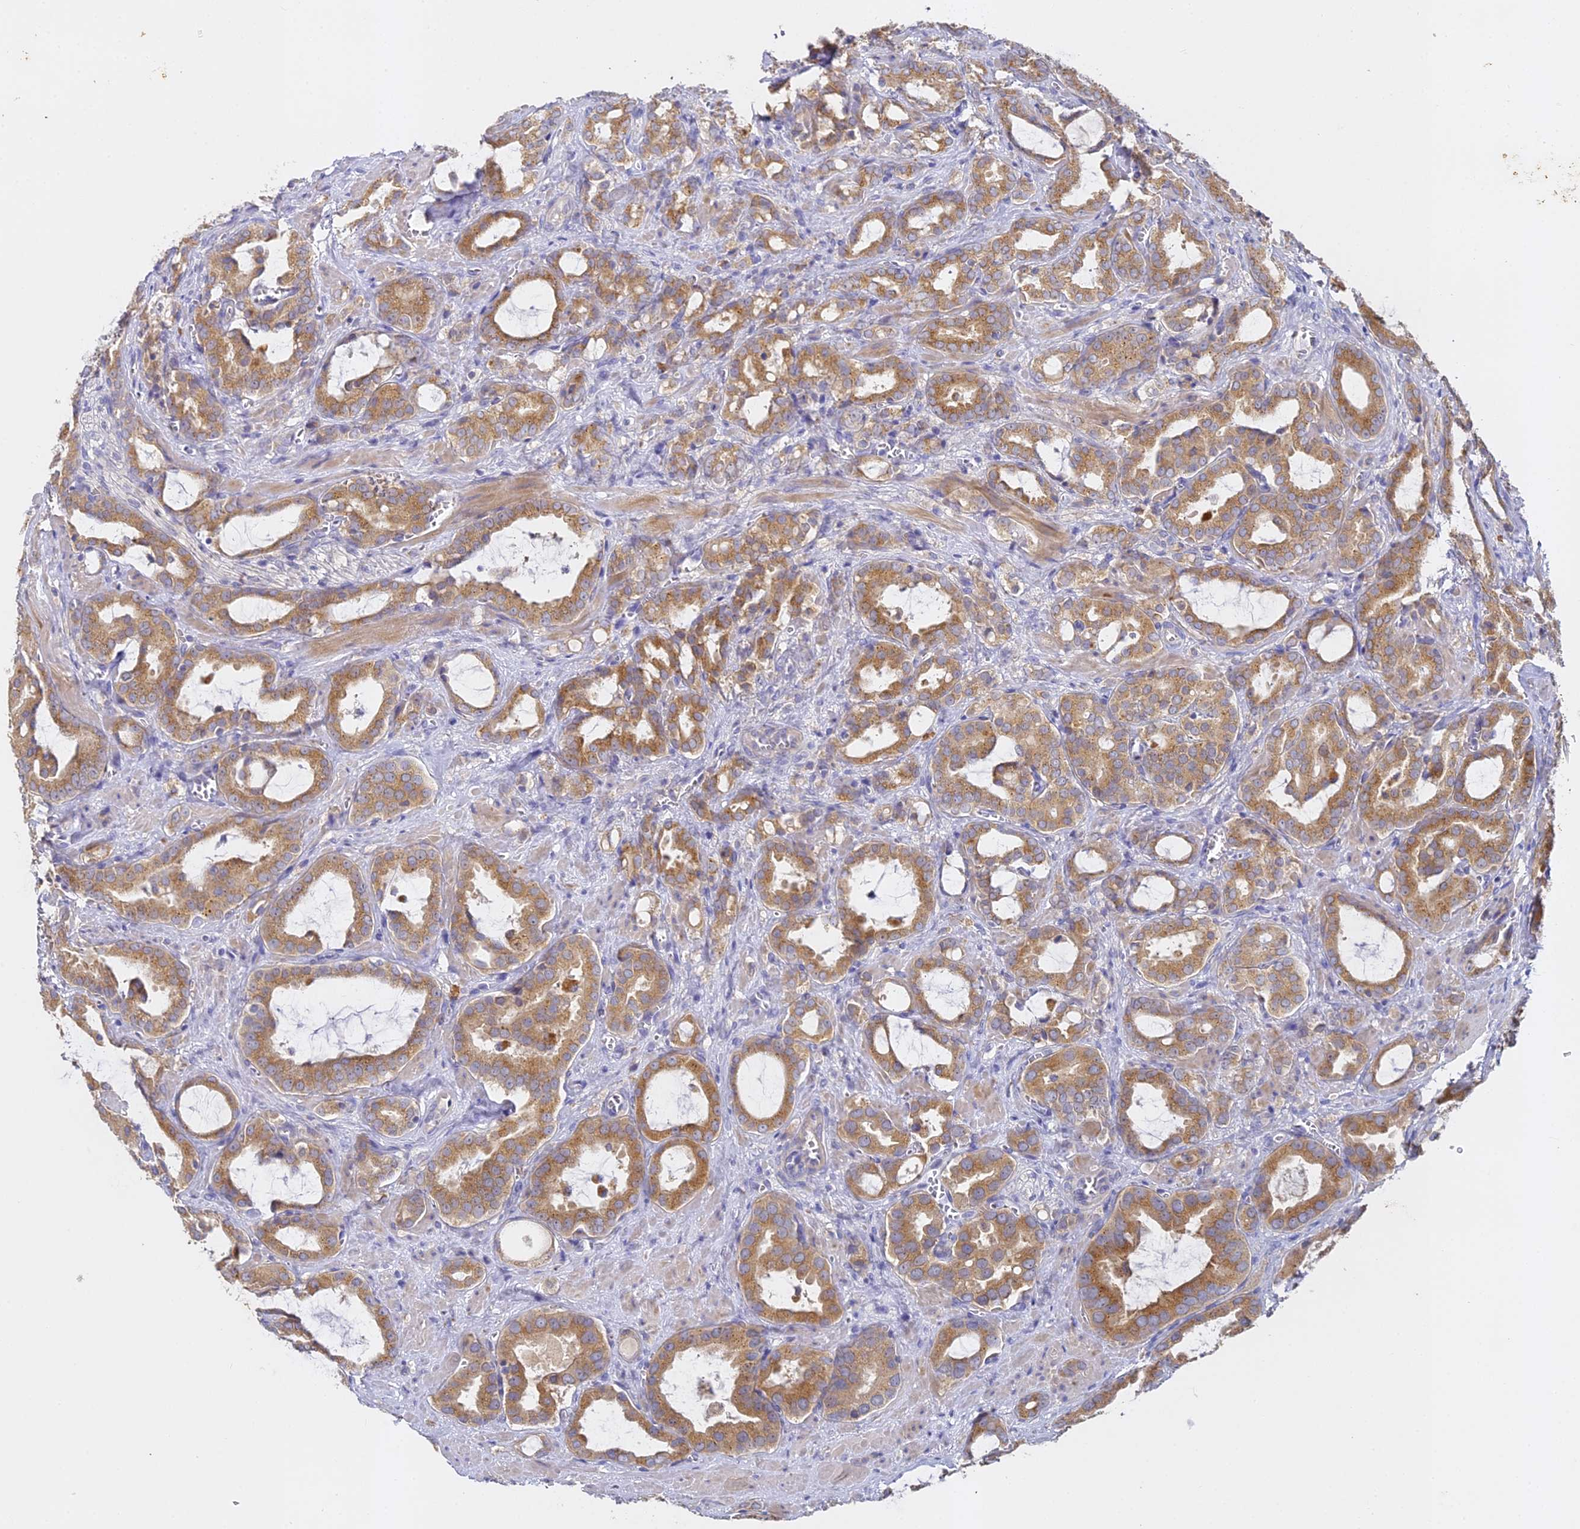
{"staining": {"intensity": "moderate", "quantity": ">75%", "location": "cytoplasmic/membranous"}, "tissue": "prostate cancer", "cell_type": "Tumor cells", "image_type": "cancer", "snomed": [{"axis": "morphology", "description": "Adenocarcinoma, High grade"}, {"axis": "topography", "description": "Prostate"}], "caption": "Protein positivity by immunohistochemistry (IHC) displays moderate cytoplasmic/membranous positivity in about >75% of tumor cells in prostate cancer.", "gene": "DONSON", "patient": {"sex": "male", "age": 72}}